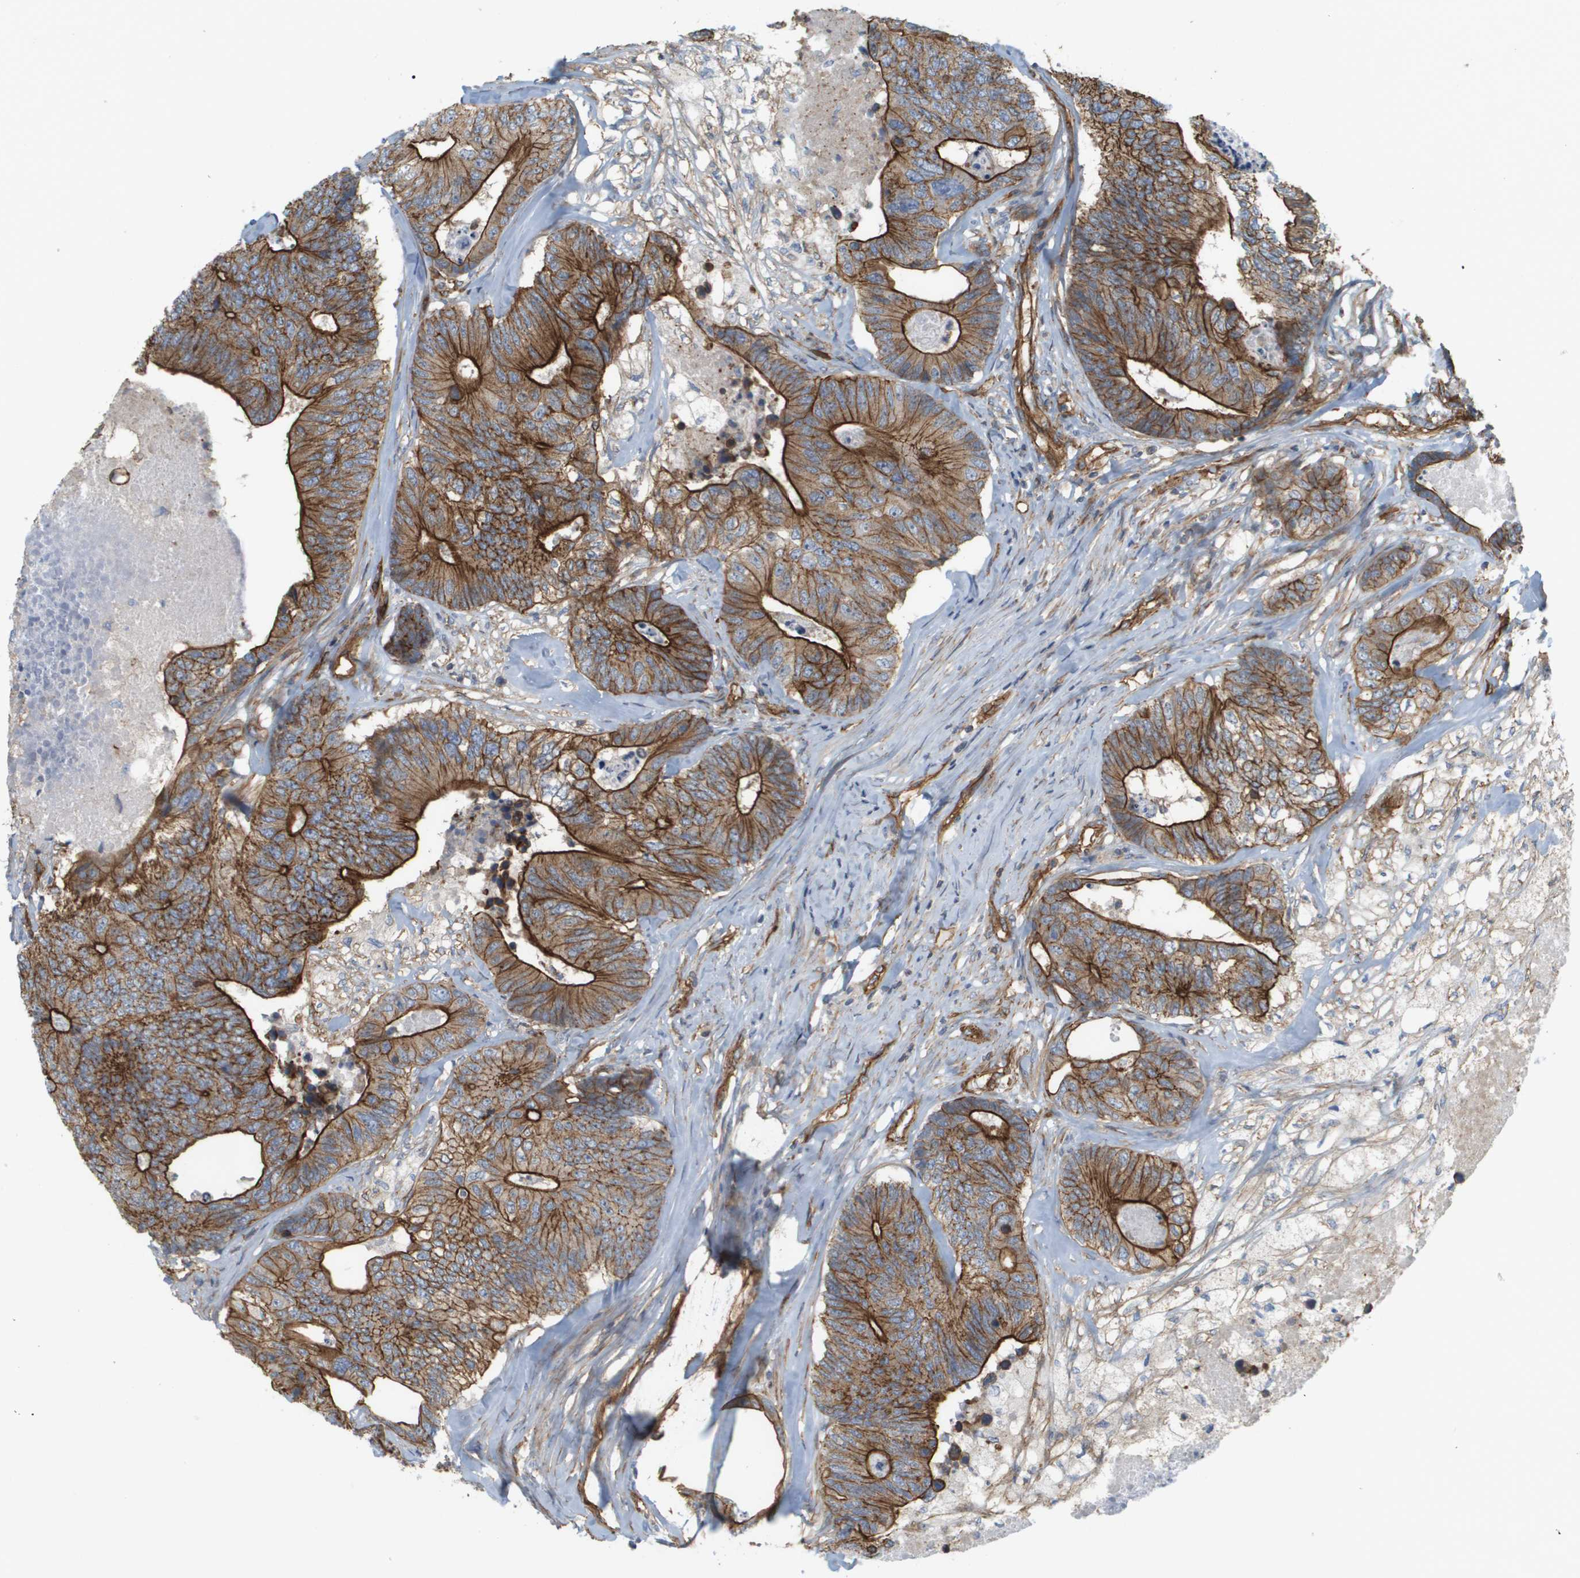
{"staining": {"intensity": "strong", "quantity": ">75%", "location": "cytoplasmic/membranous"}, "tissue": "colorectal cancer", "cell_type": "Tumor cells", "image_type": "cancer", "snomed": [{"axis": "morphology", "description": "Adenocarcinoma, NOS"}, {"axis": "topography", "description": "Colon"}], "caption": "Protein expression analysis of human adenocarcinoma (colorectal) reveals strong cytoplasmic/membranous staining in about >75% of tumor cells.", "gene": "SGMS2", "patient": {"sex": "female", "age": 57}}